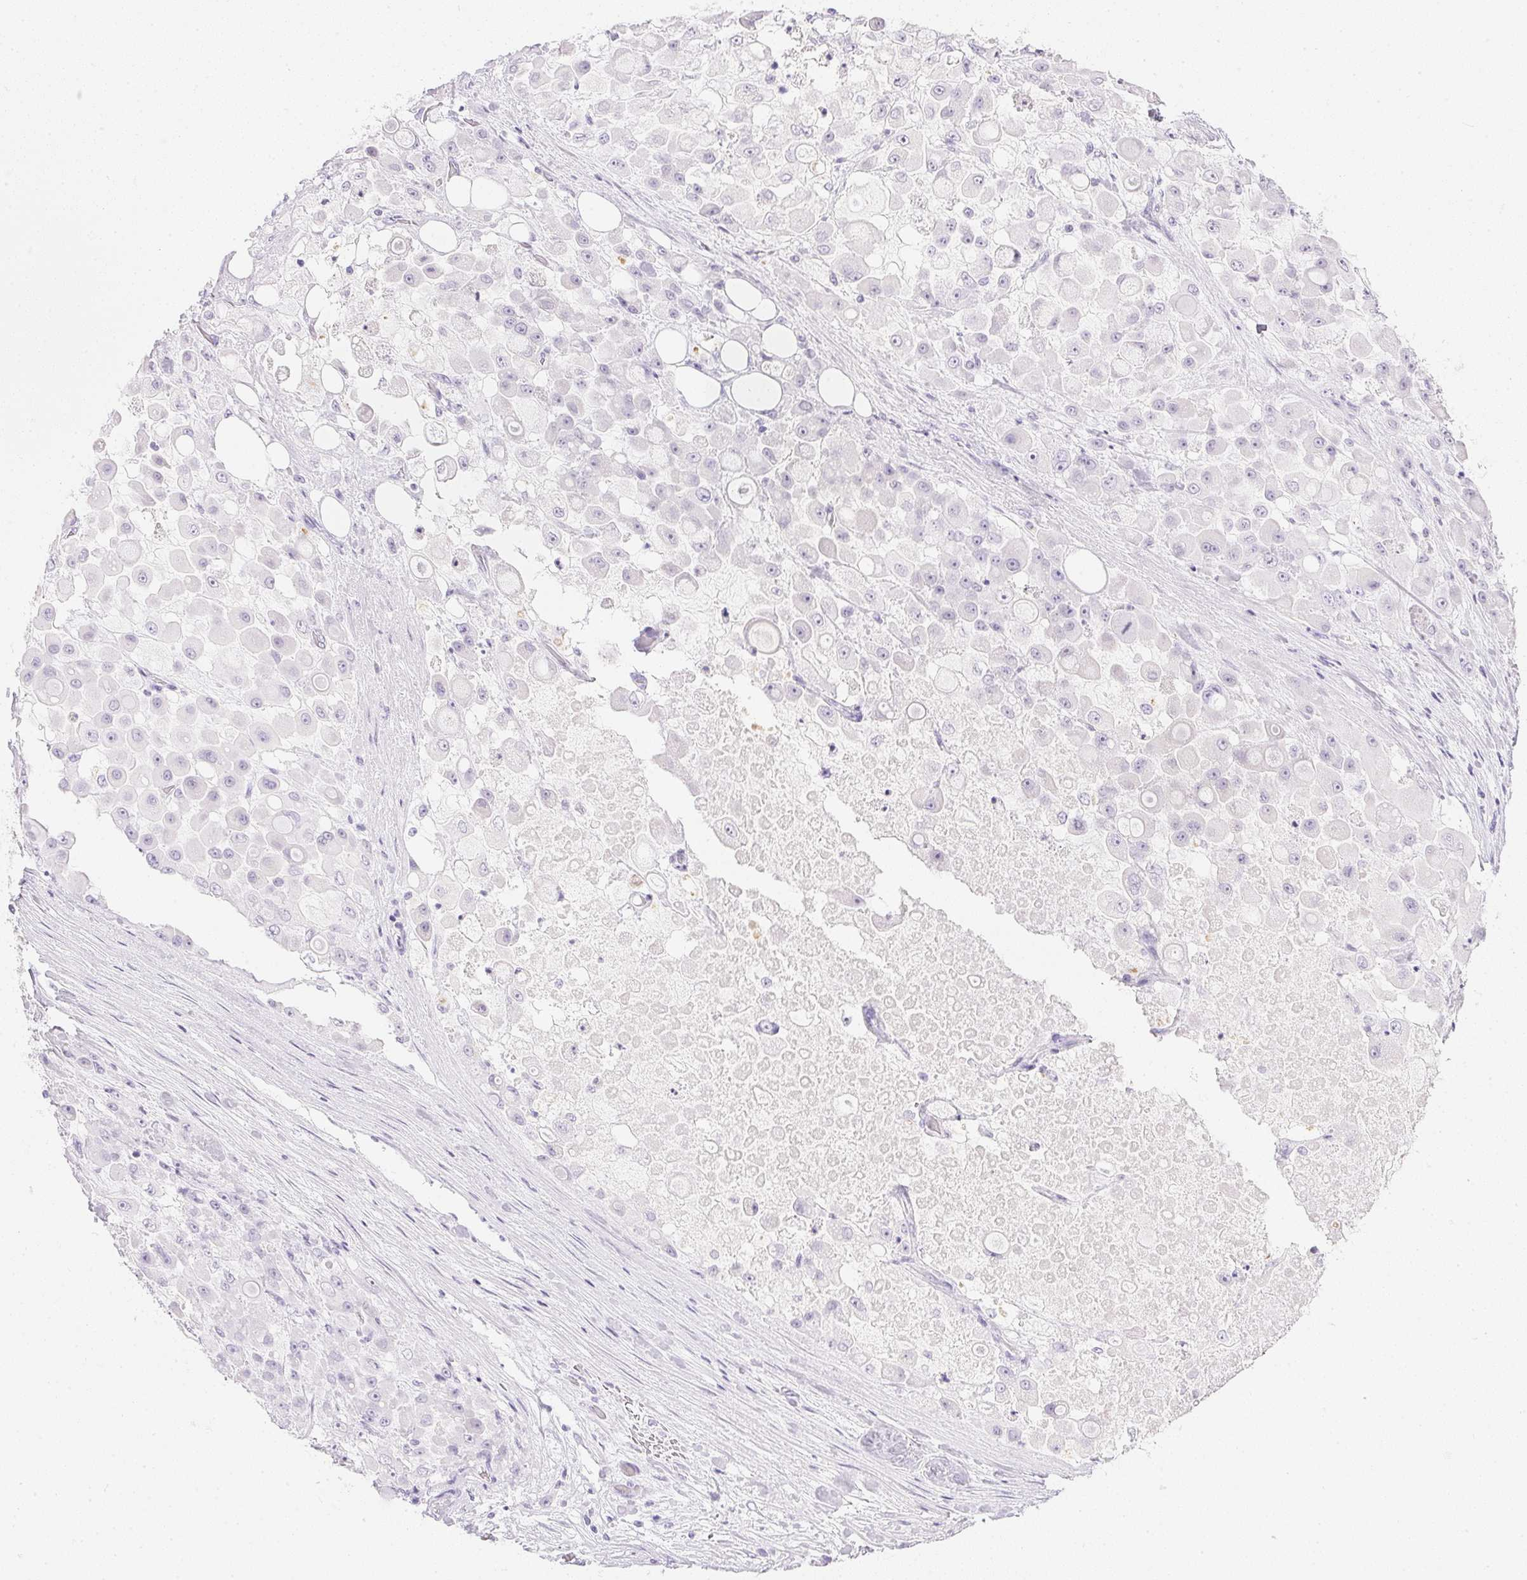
{"staining": {"intensity": "negative", "quantity": "none", "location": "none"}, "tissue": "stomach cancer", "cell_type": "Tumor cells", "image_type": "cancer", "snomed": [{"axis": "morphology", "description": "Adenocarcinoma, NOS"}, {"axis": "topography", "description": "Stomach"}], "caption": "This is a histopathology image of immunohistochemistry staining of stomach cancer (adenocarcinoma), which shows no expression in tumor cells.", "gene": "CPB1", "patient": {"sex": "female", "age": 76}}